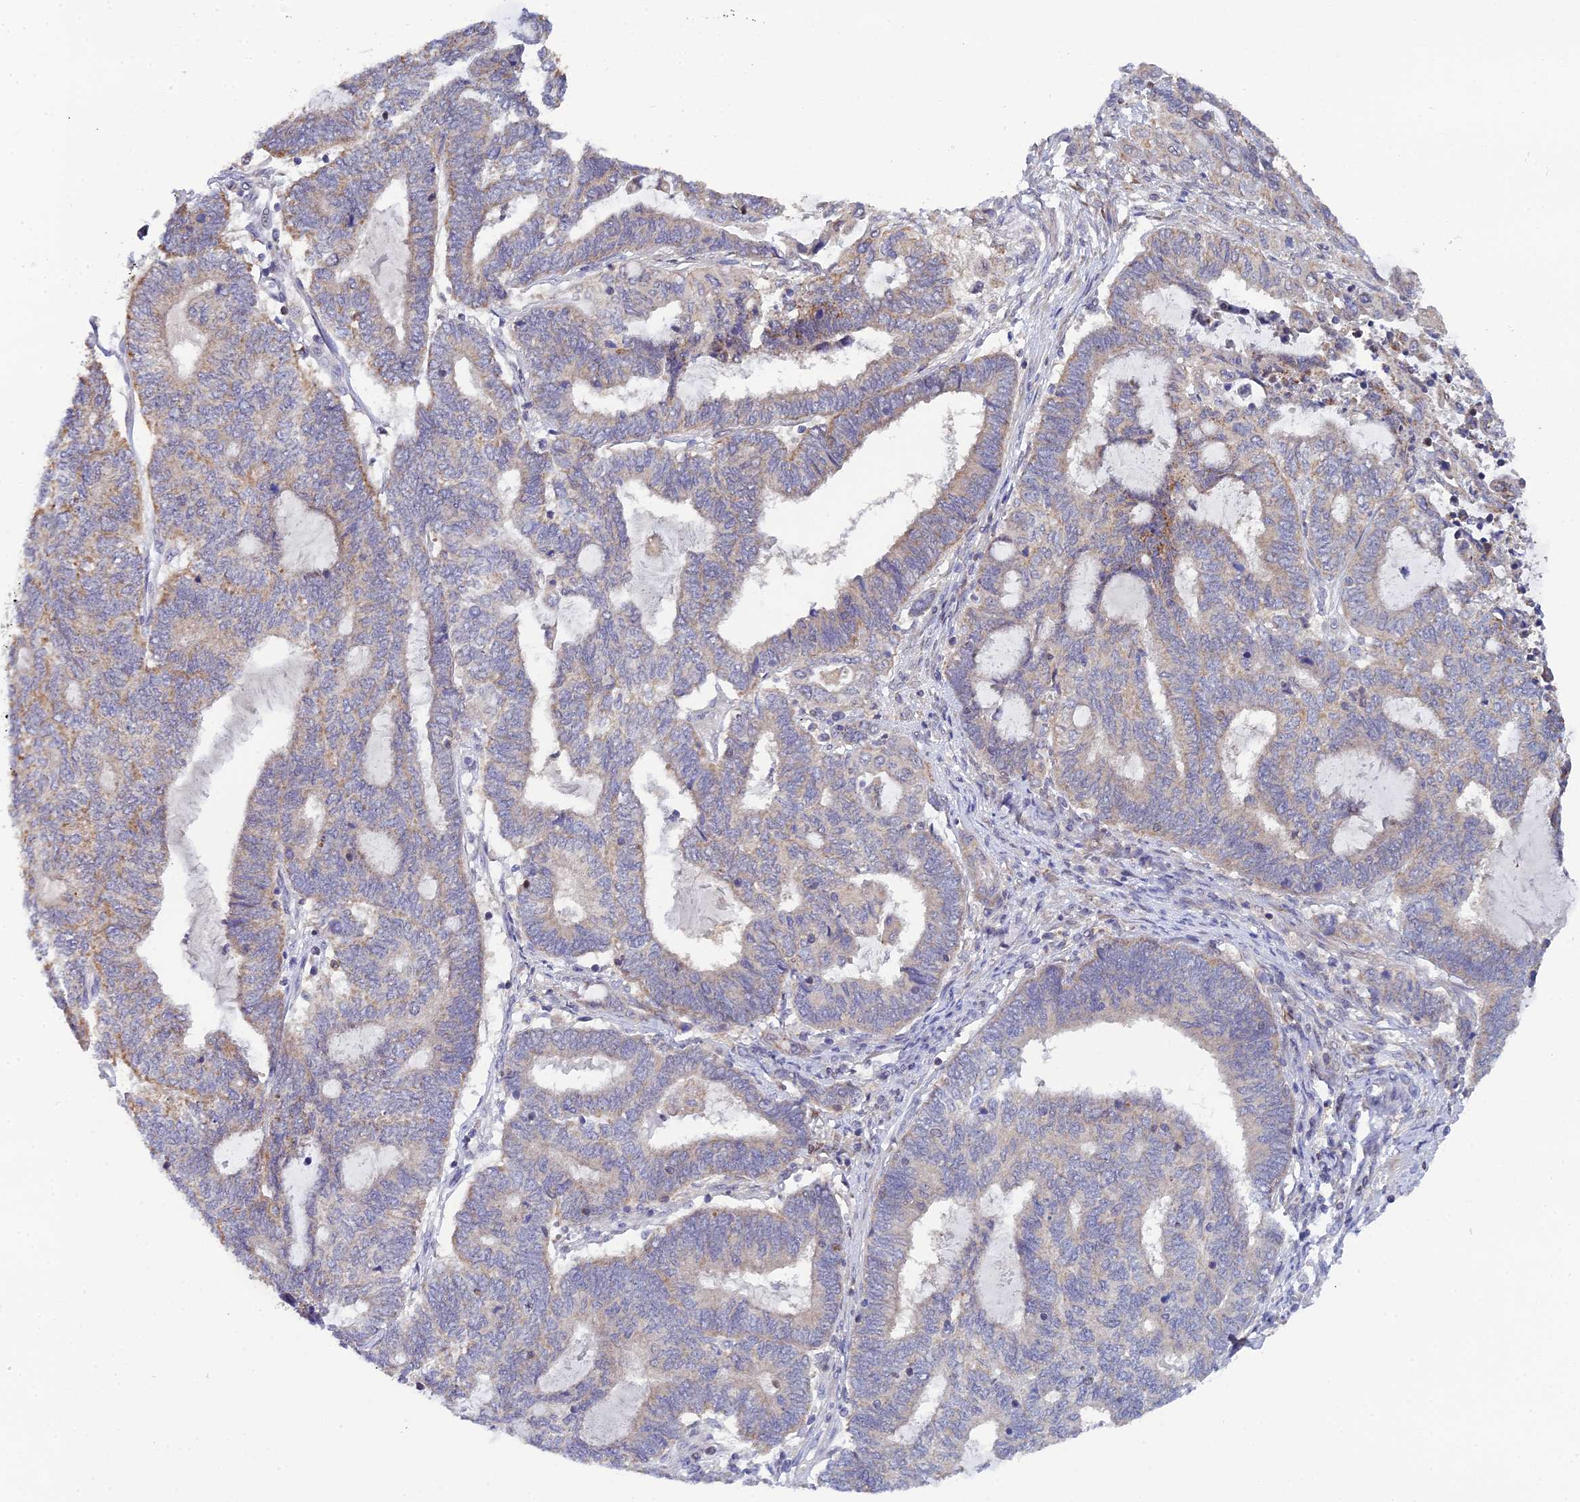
{"staining": {"intensity": "weak", "quantity": "25%-75%", "location": "cytoplasmic/membranous"}, "tissue": "endometrial cancer", "cell_type": "Tumor cells", "image_type": "cancer", "snomed": [{"axis": "morphology", "description": "Adenocarcinoma, NOS"}, {"axis": "topography", "description": "Uterus"}, {"axis": "topography", "description": "Endometrium"}], "caption": "Tumor cells display low levels of weak cytoplasmic/membranous positivity in approximately 25%-75% of cells in human adenocarcinoma (endometrial).", "gene": "ELOA2", "patient": {"sex": "female", "age": 70}}